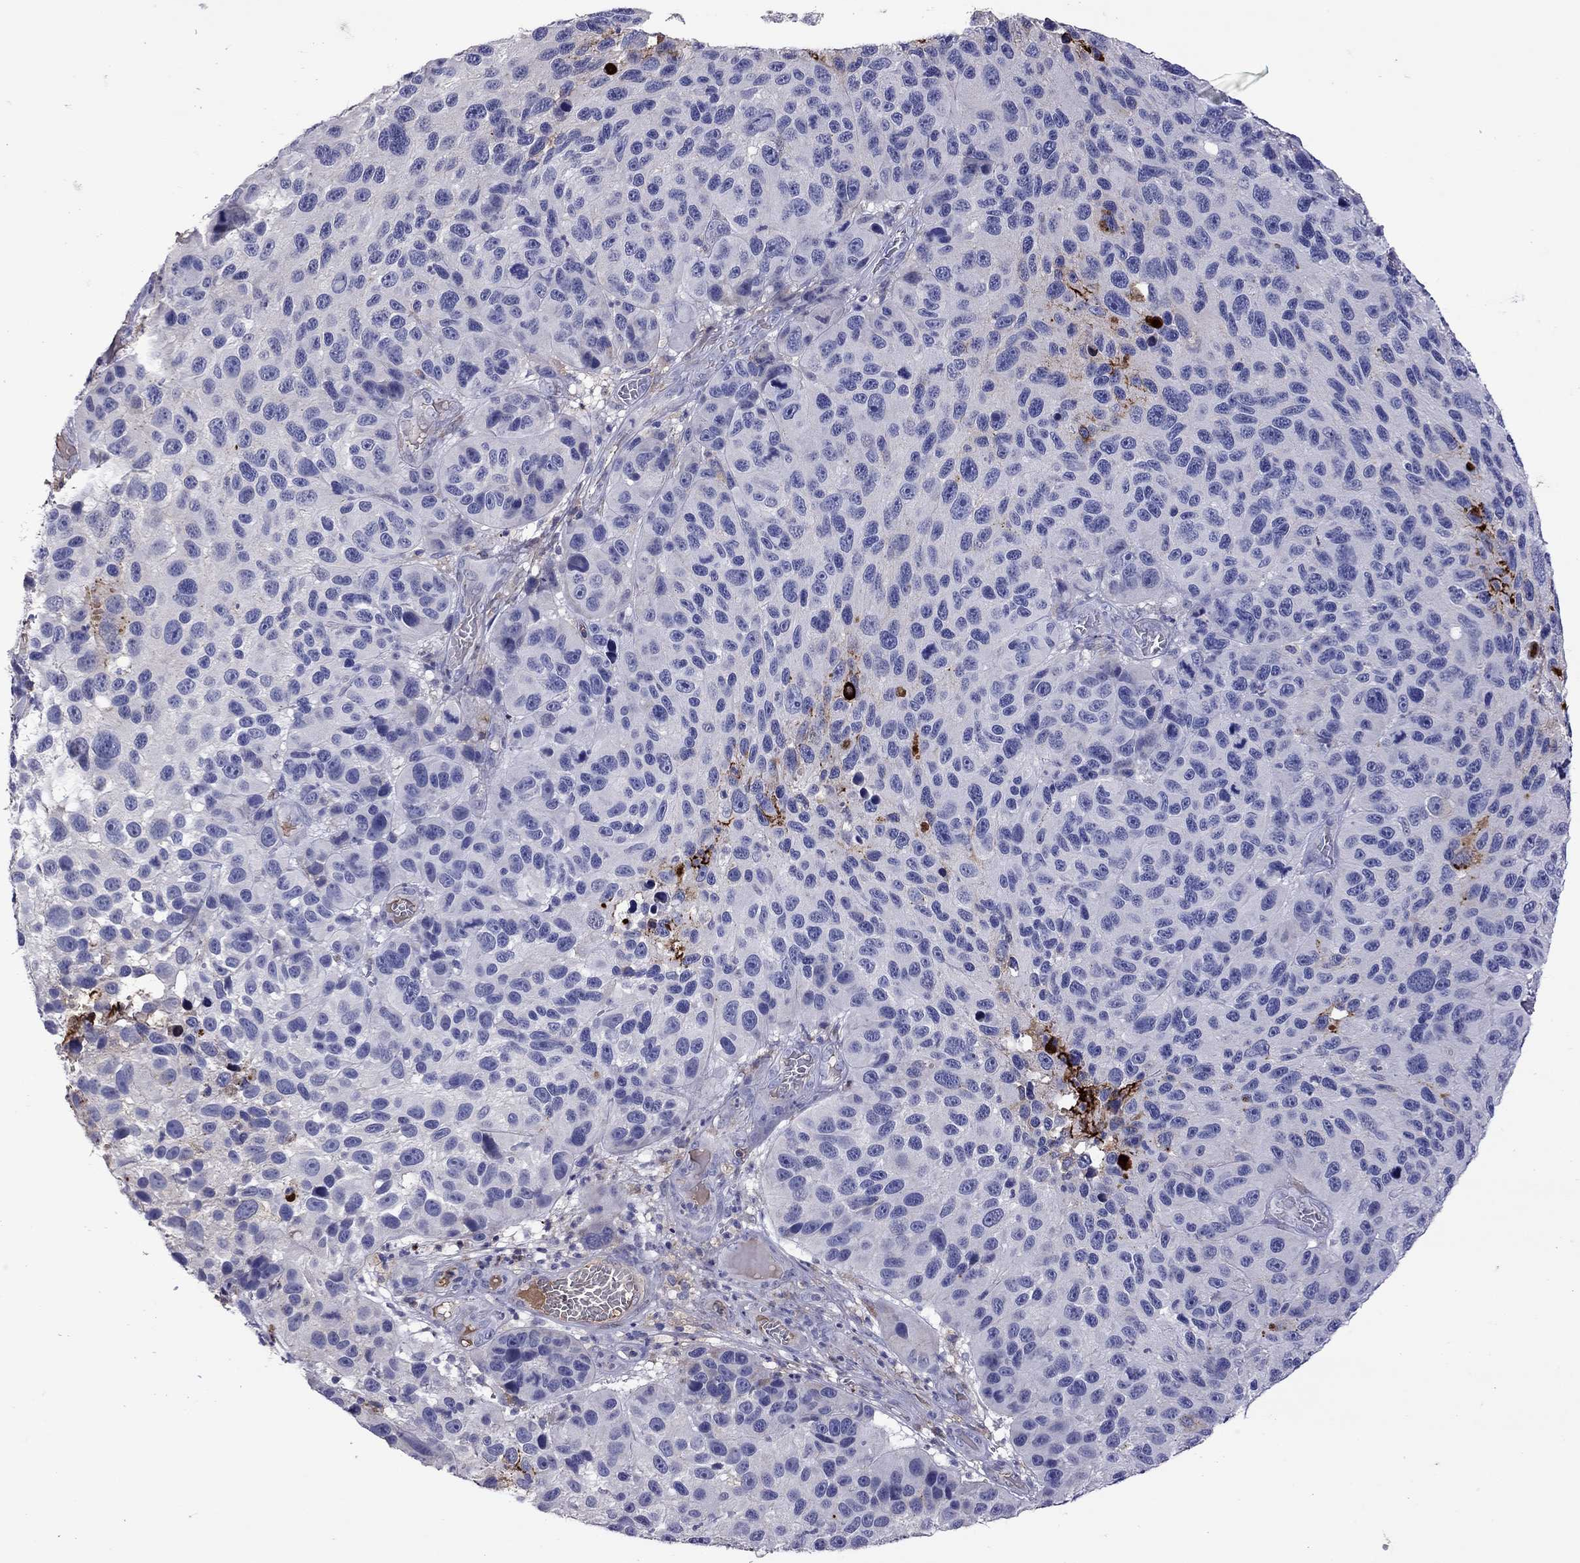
{"staining": {"intensity": "negative", "quantity": "none", "location": "none"}, "tissue": "melanoma", "cell_type": "Tumor cells", "image_type": "cancer", "snomed": [{"axis": "morphology", "description": "Malignant melanoma, NOS"}, {"axis": "topography", "description": "Skin"}], "caption": "IHC photomicrograph of neoplastic tissue: human melanoma stained with DAB (3,3'-diaminobenzidine) reveals no significant protein expression in tumor cells. (DAB (3,3'-diaminobenzidine) immunohistochemistry (IHC) with hematoxylin counter stain).", "gene": "SERPINA3", "patient": {"sex": "male", "age": 53}}